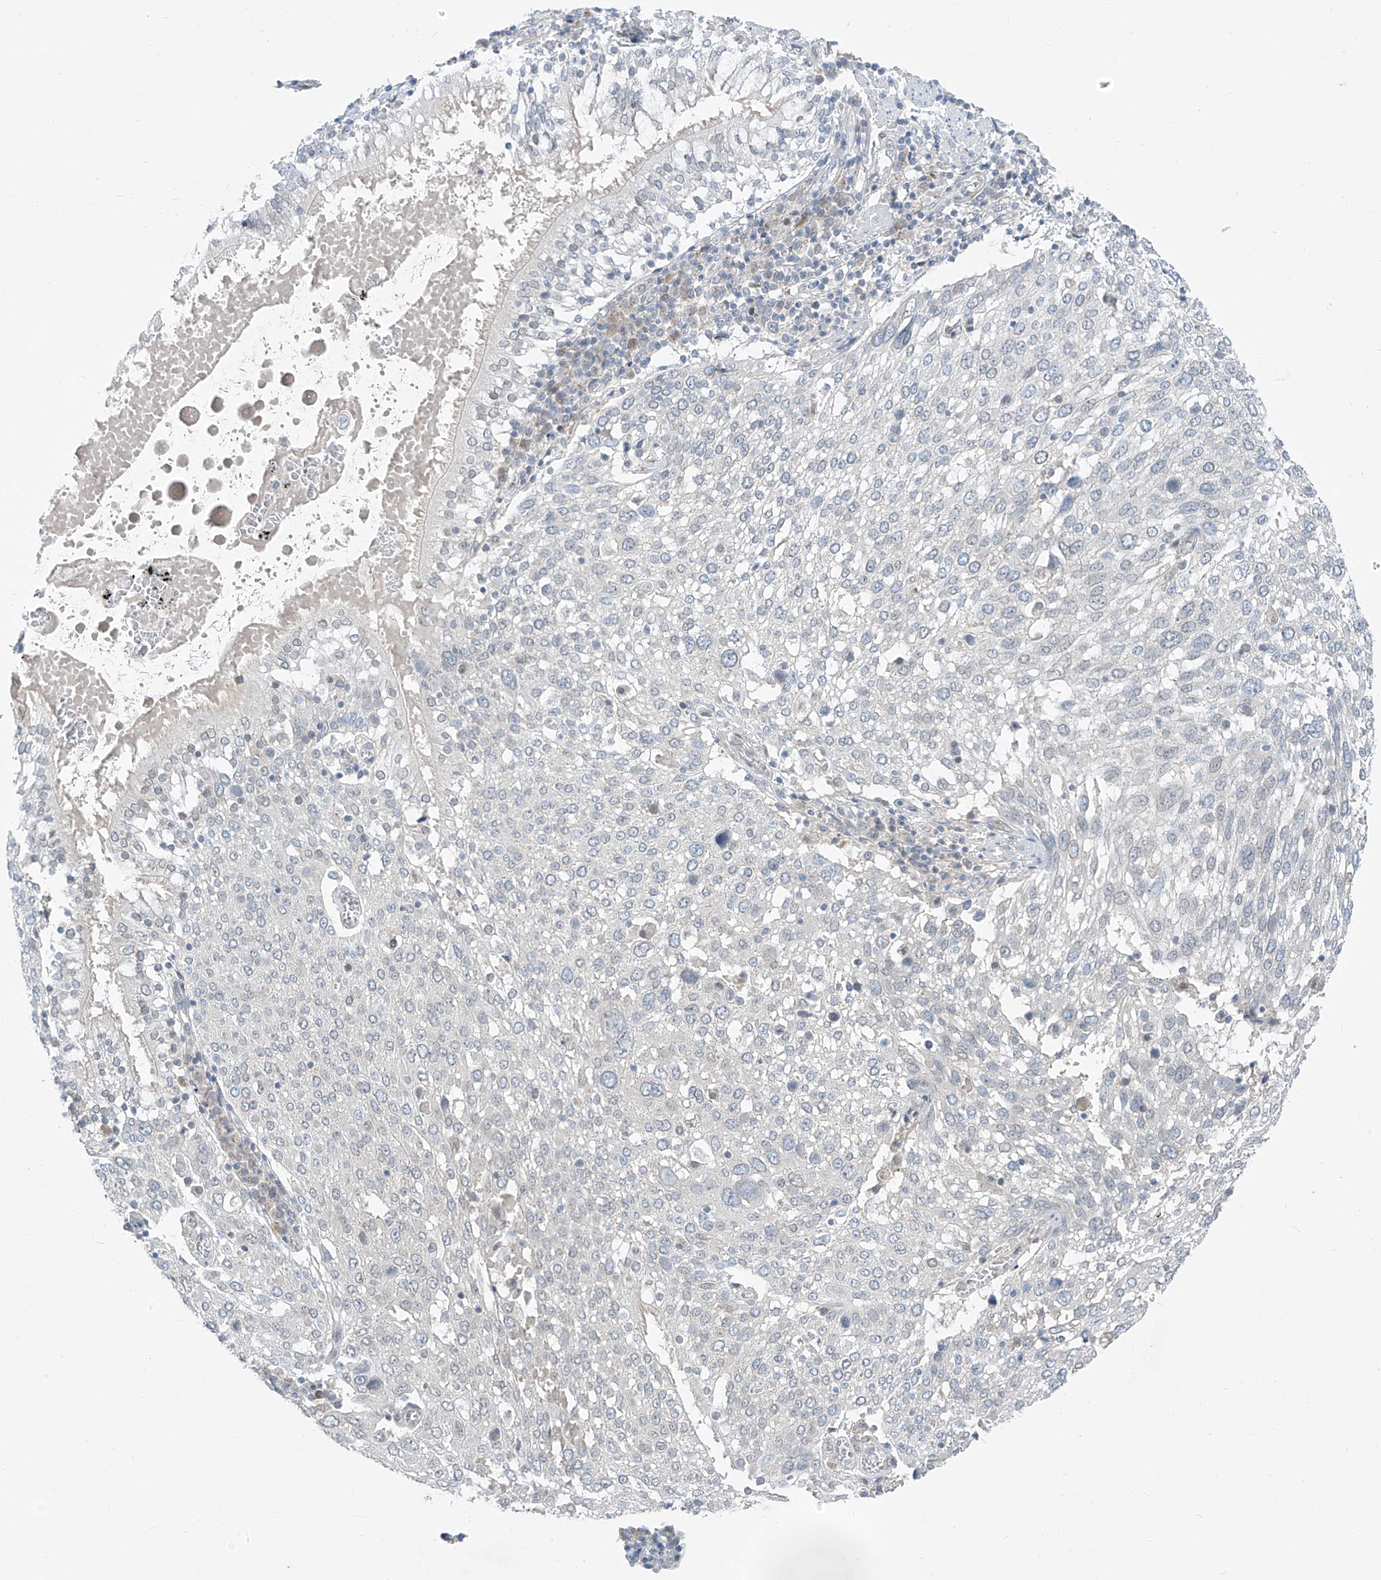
{"staining": {"intensity": "negative", "quantity": "none", "location": "none"}, "tissue": "lung cancer", "cell_type": "Tumor cells", "image_type": "cancer", "snomed": [{"axis": "morphology", "description": "Squamous cell carcinoma, NOS"}, {"axis": "topography", "description": "Lung"}], "caption": "IHC image of neoplastic tissue: lung cancer (squamous cell carcinoma) stained with DAB exhibits no significant protein staining in tumor cells. The staining was performed using DAB to visualize the protein expression in brown, while the nuclei were stained in blue with hematoxylin (Magnification: 20x).", "gene": "KRTAP25-1", "patient": {"sex": "male", "age": 65}}